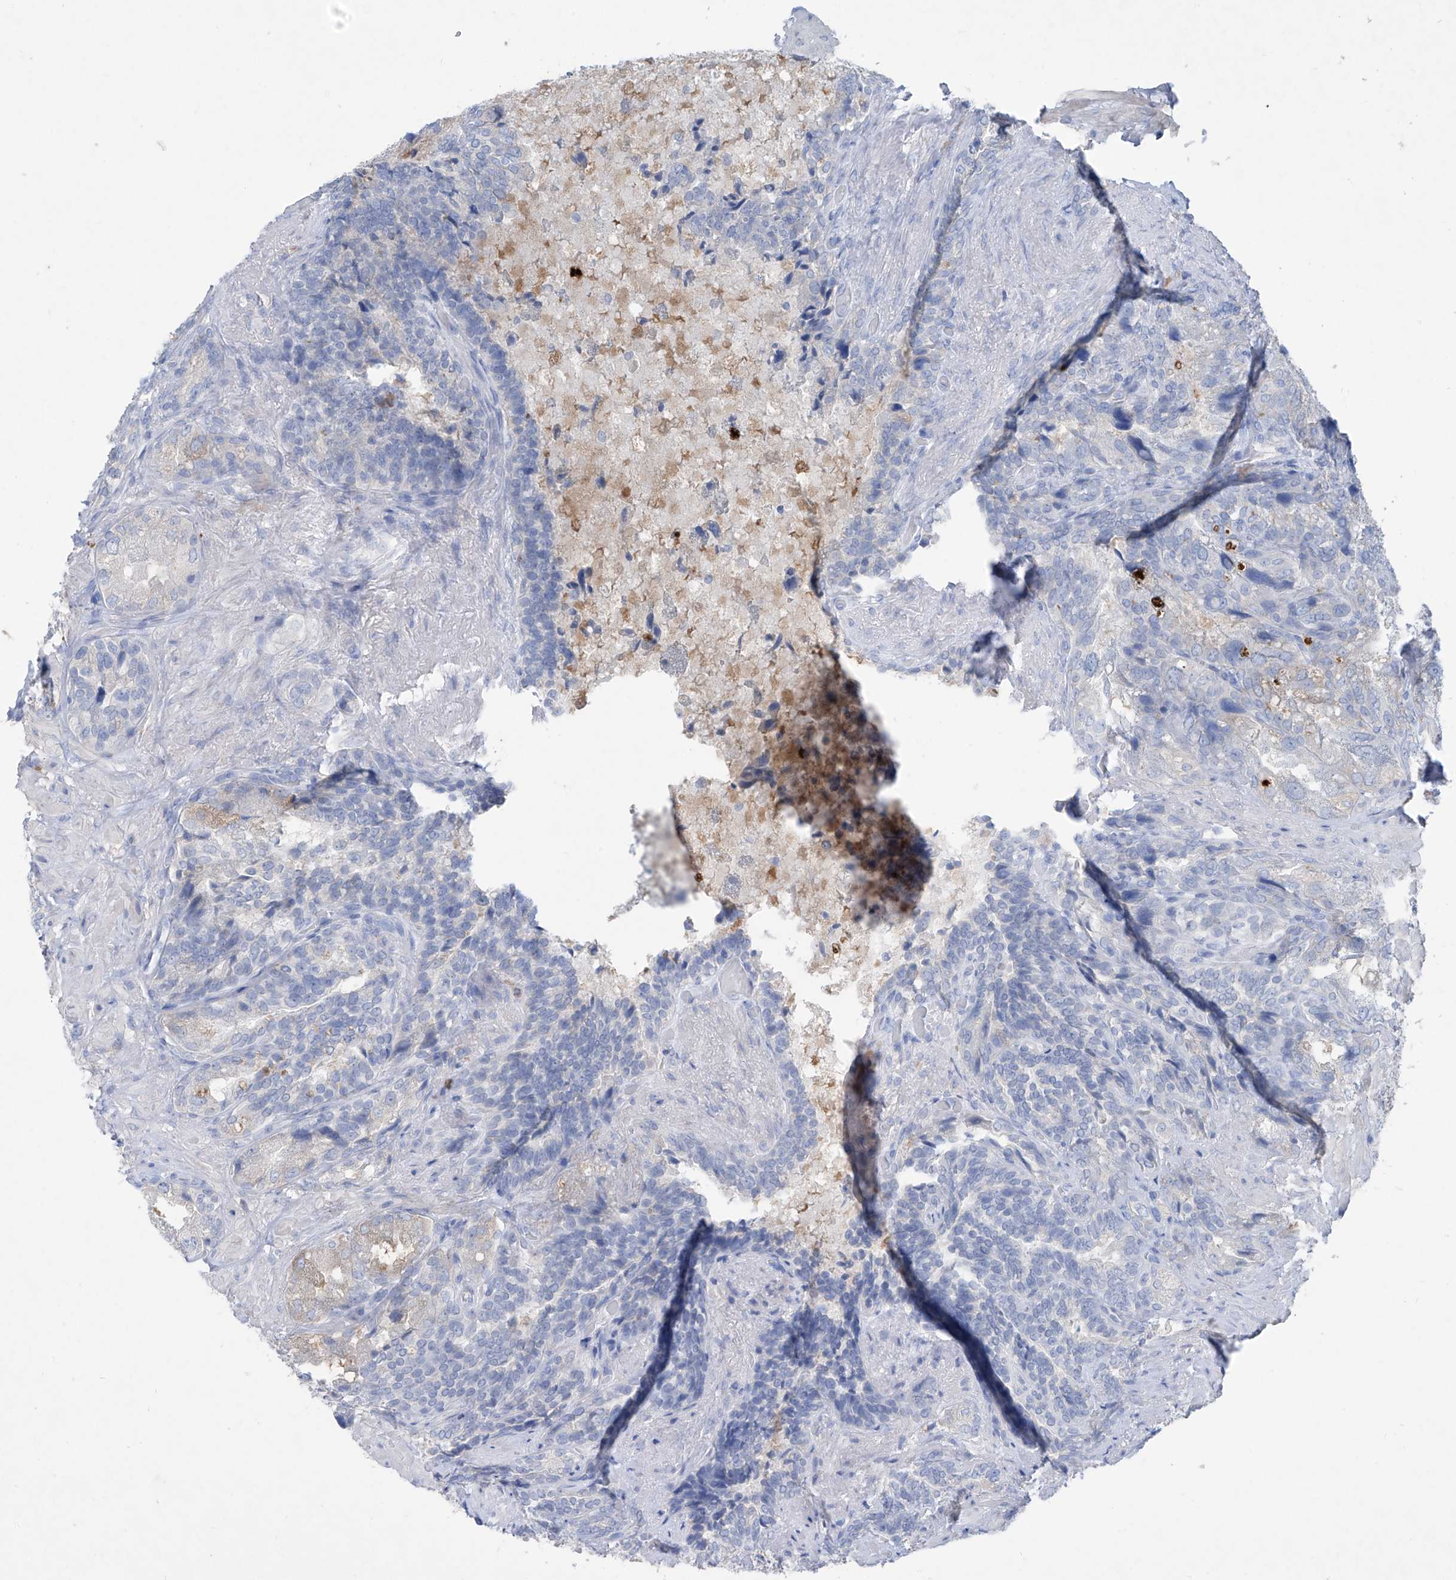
{"staining": {"intensity": "moderate", "quantity": "<25%", "location": "cytoplasmic/membranous"}, "tissue": "seminal vesicle", "cell_type": "Glandular cells", "image_type": "normal", "snomed": [{"axis": "morphology", "description": "Normal tissue, NOS"}, {"axis": "topography", "description": "Seminal veicle"}, {"axis": "topography", "description": "Peripheral nerve tissue"}], "caption": "Moderate cytoplasmic/membranous expression is appreciated in approximately <25% of glandular cells in unremarkable seminal vesicle. (Brightfield microscopy of DAB IHC at high magnification).", "gene": "ASNS", "patient": {"sex": "male", "age": 63}}